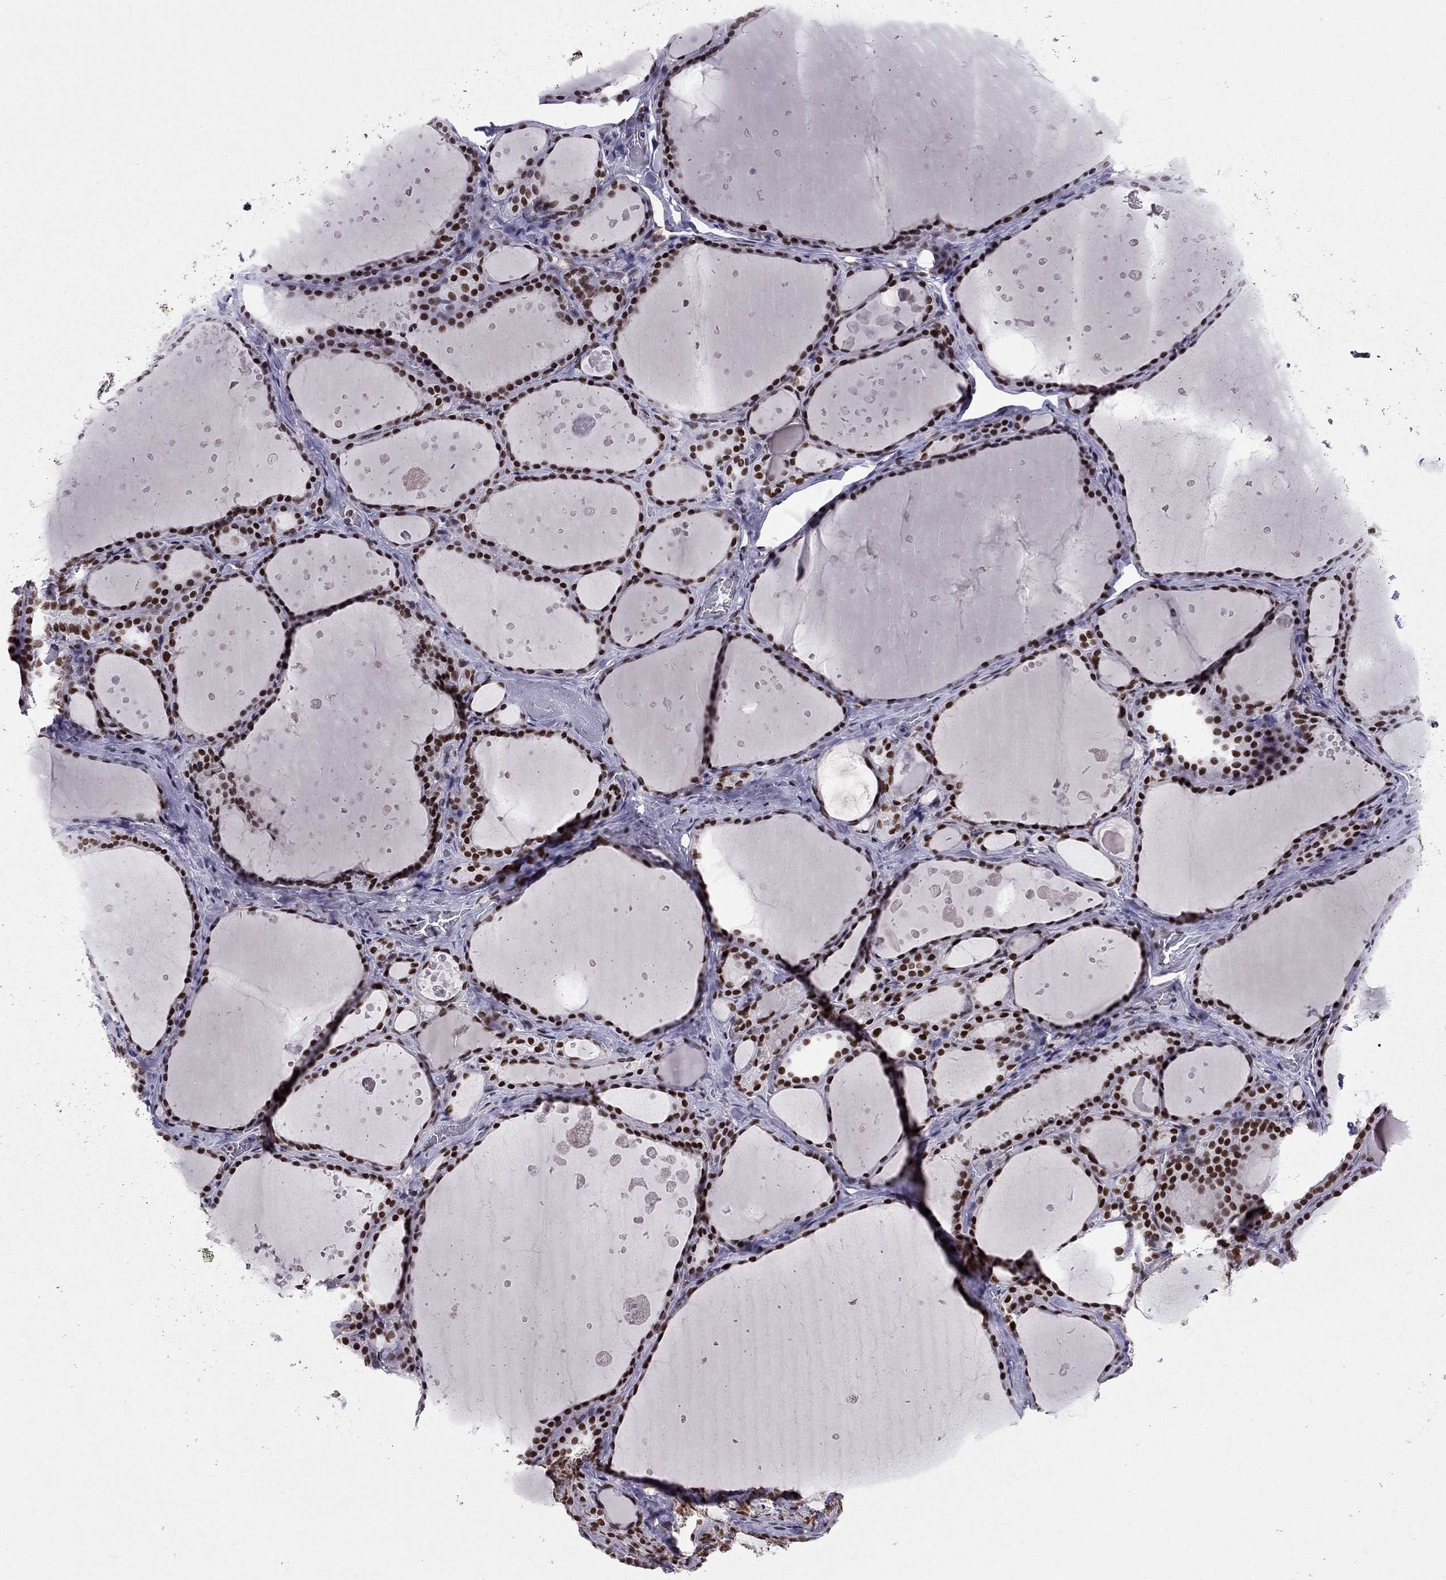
{"staining": {"intensity": "strong", "quantity": ">75%", "location": "nuclear"}, "tissue": "thyroid gland", "cell_type": "Glandular cells", "image_type": "normal", "snomed": [{"axis": "morphology", "description": "Normal tissue, NOS"}, {"axis": "topography", "description": "Thyroid gland"}], "caption": "Thyroid gland stained with DAB IHC shows high levels of strong nuclear positivity in about >75% of glandular cells.", "gene": "ZNF420", "patient": {"sex": "male", "age": 63}}